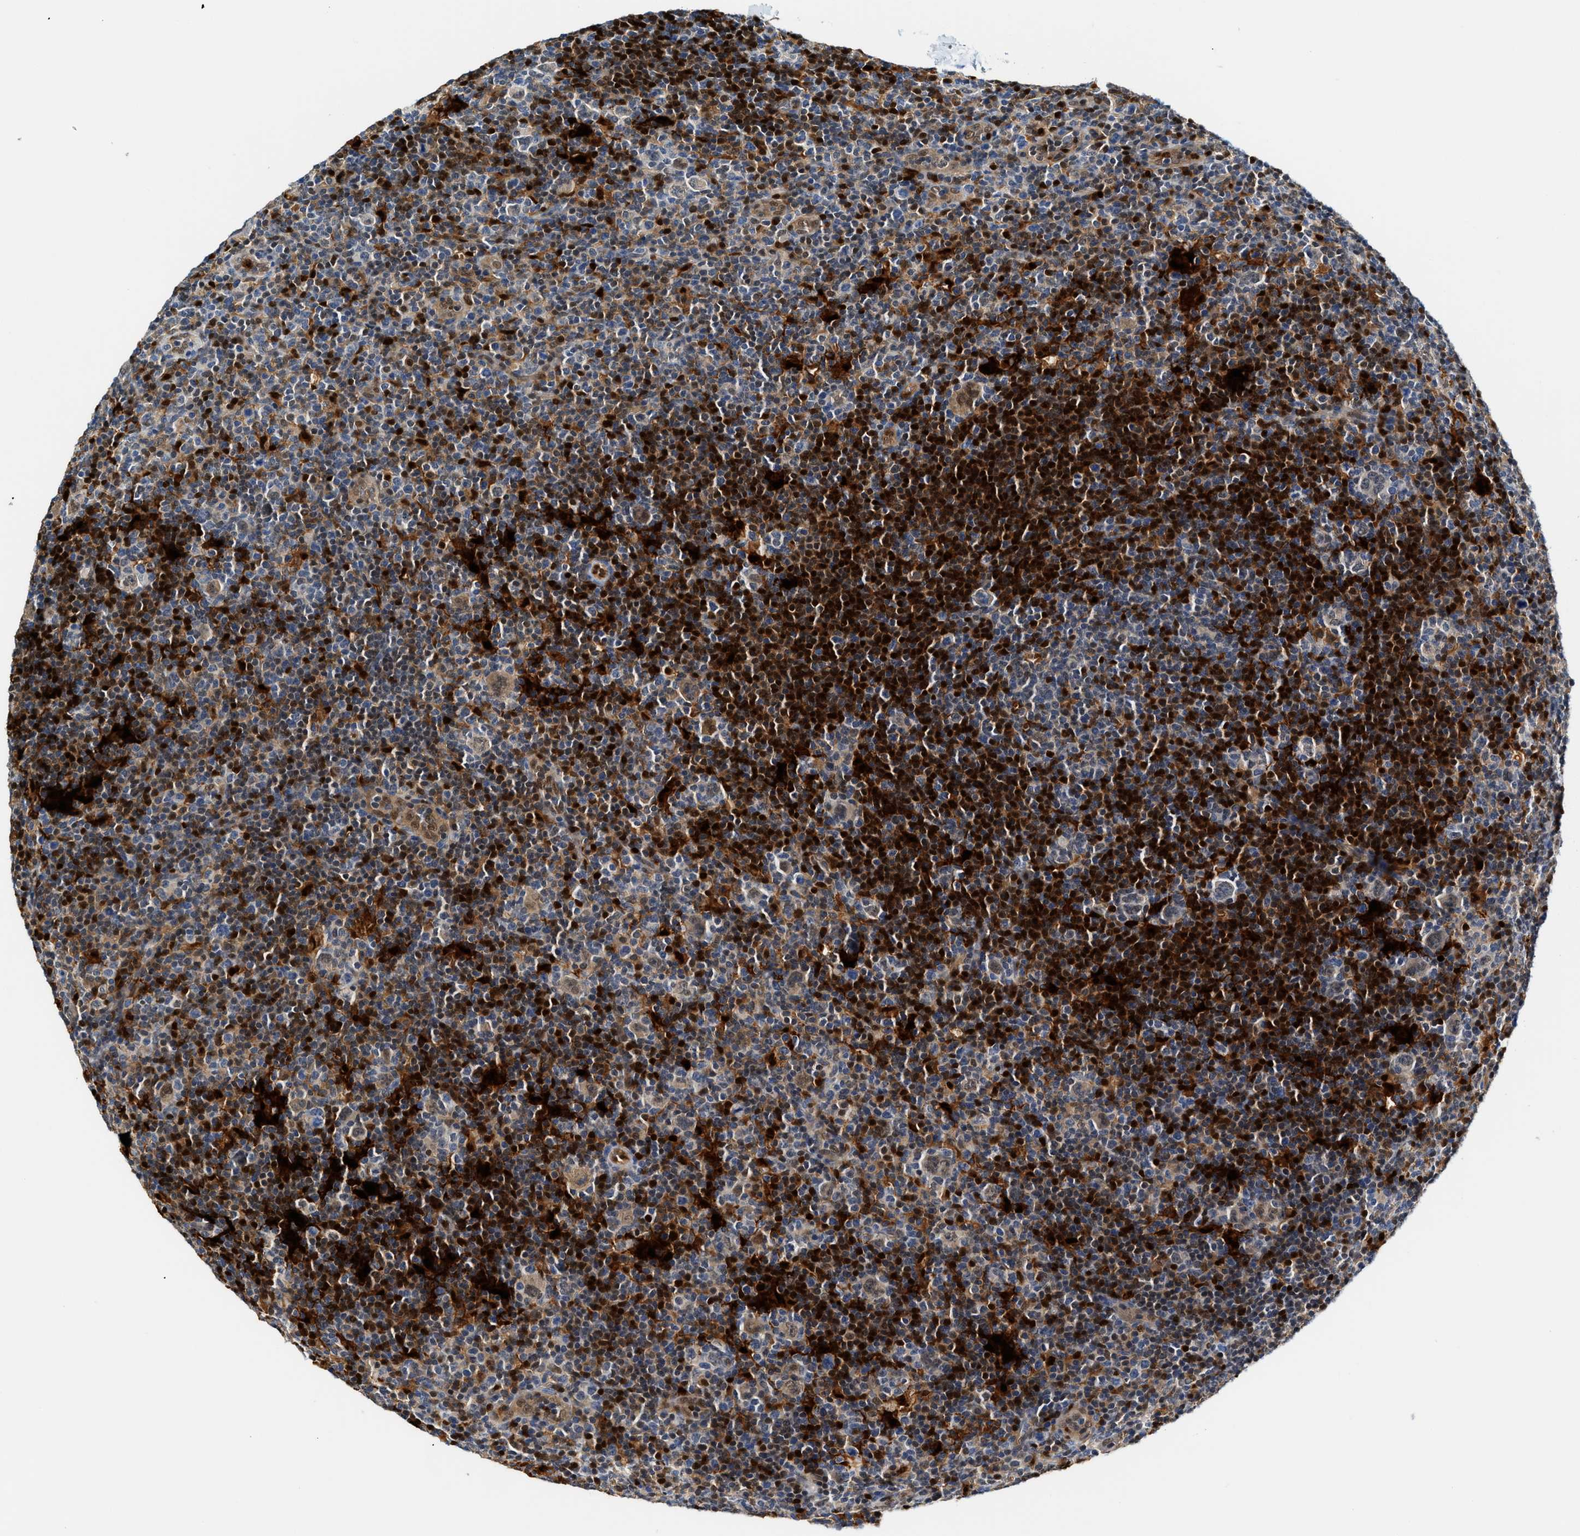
{"staining": {"intensity": "weak", "quantity": "25%-75%", "location": "cytoplasmic/membranous,nuclear"}, "tissue": "lymphoma", "cell_type": "Tumor cells", "image_type": "cancer", "snomed": [{"axis": "morphology", "description": "Hodgkin's disease, NOS"}, {"axis": "topography", "description": "Lymph node"}], "caption": "Weak cytoplasmic/membranous and nuclear protein expression is identified in about 25%-75% of tumor cells in Hodgkin's disease. (DAB IHC, brown staining for protein, blue staining for nuclei).", "gene": "LTA4H", "patient": {"sex": "female", "age": 57}}